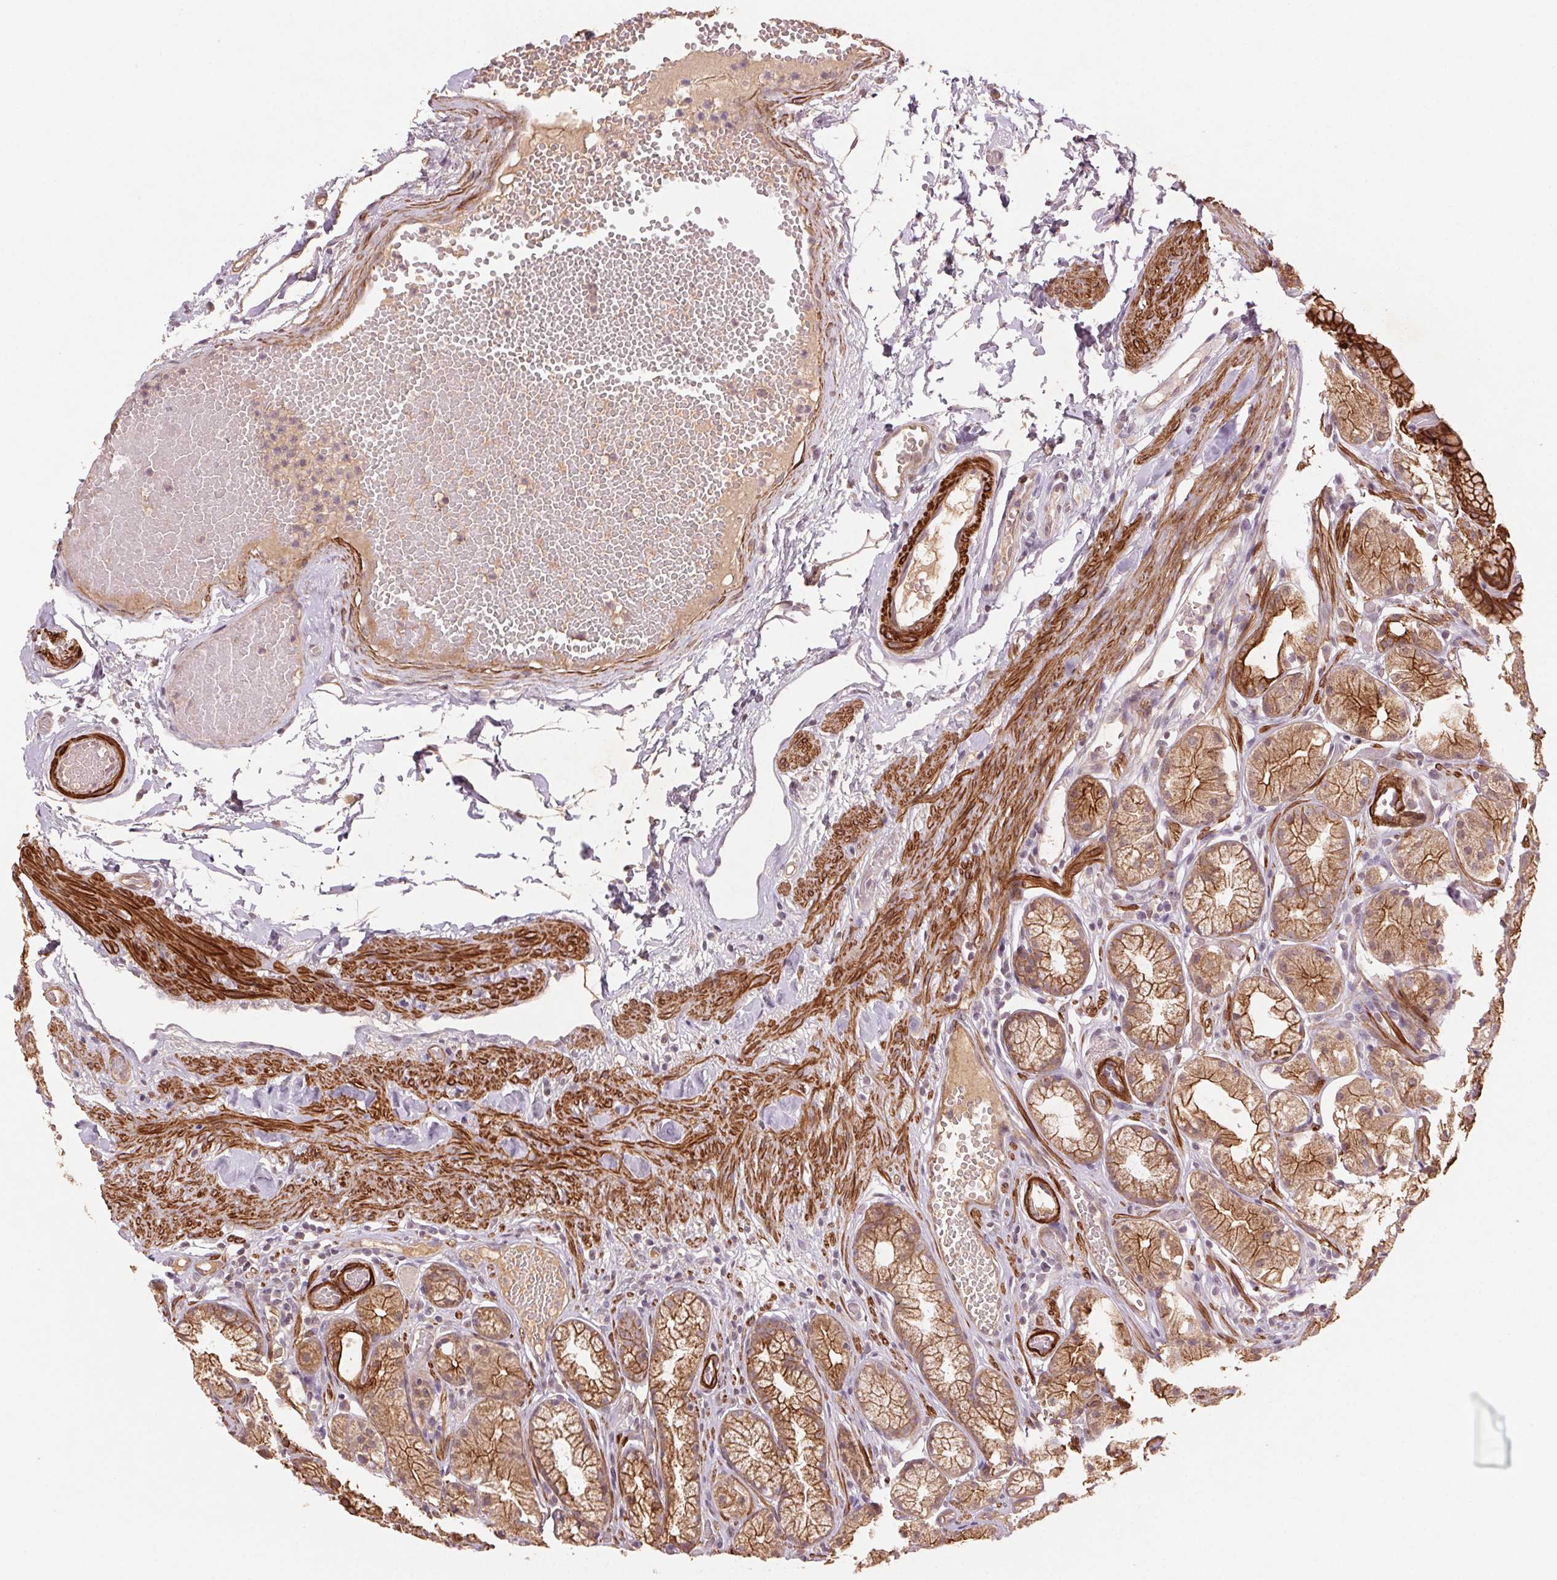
{"staining": {"intensity": "strong", "quantity": "25%-75%", "location": "cytoplasmic/membranous"}, "tissue": "stomach", "cell_type": "Glandular cells", "image_type": "normal", "snomed": [{"axis": "morphology", "description": "Normal tissue, NOS"}, {"axis": "topography", "description": "Stomach"}], "caption": "A brown stain highlights strong cytoplasmic/membranous expression of a protein in glandular cells of benign human stomach.", "gene": "SMLR1", "patient": {"sex": "male", "age": 70}}